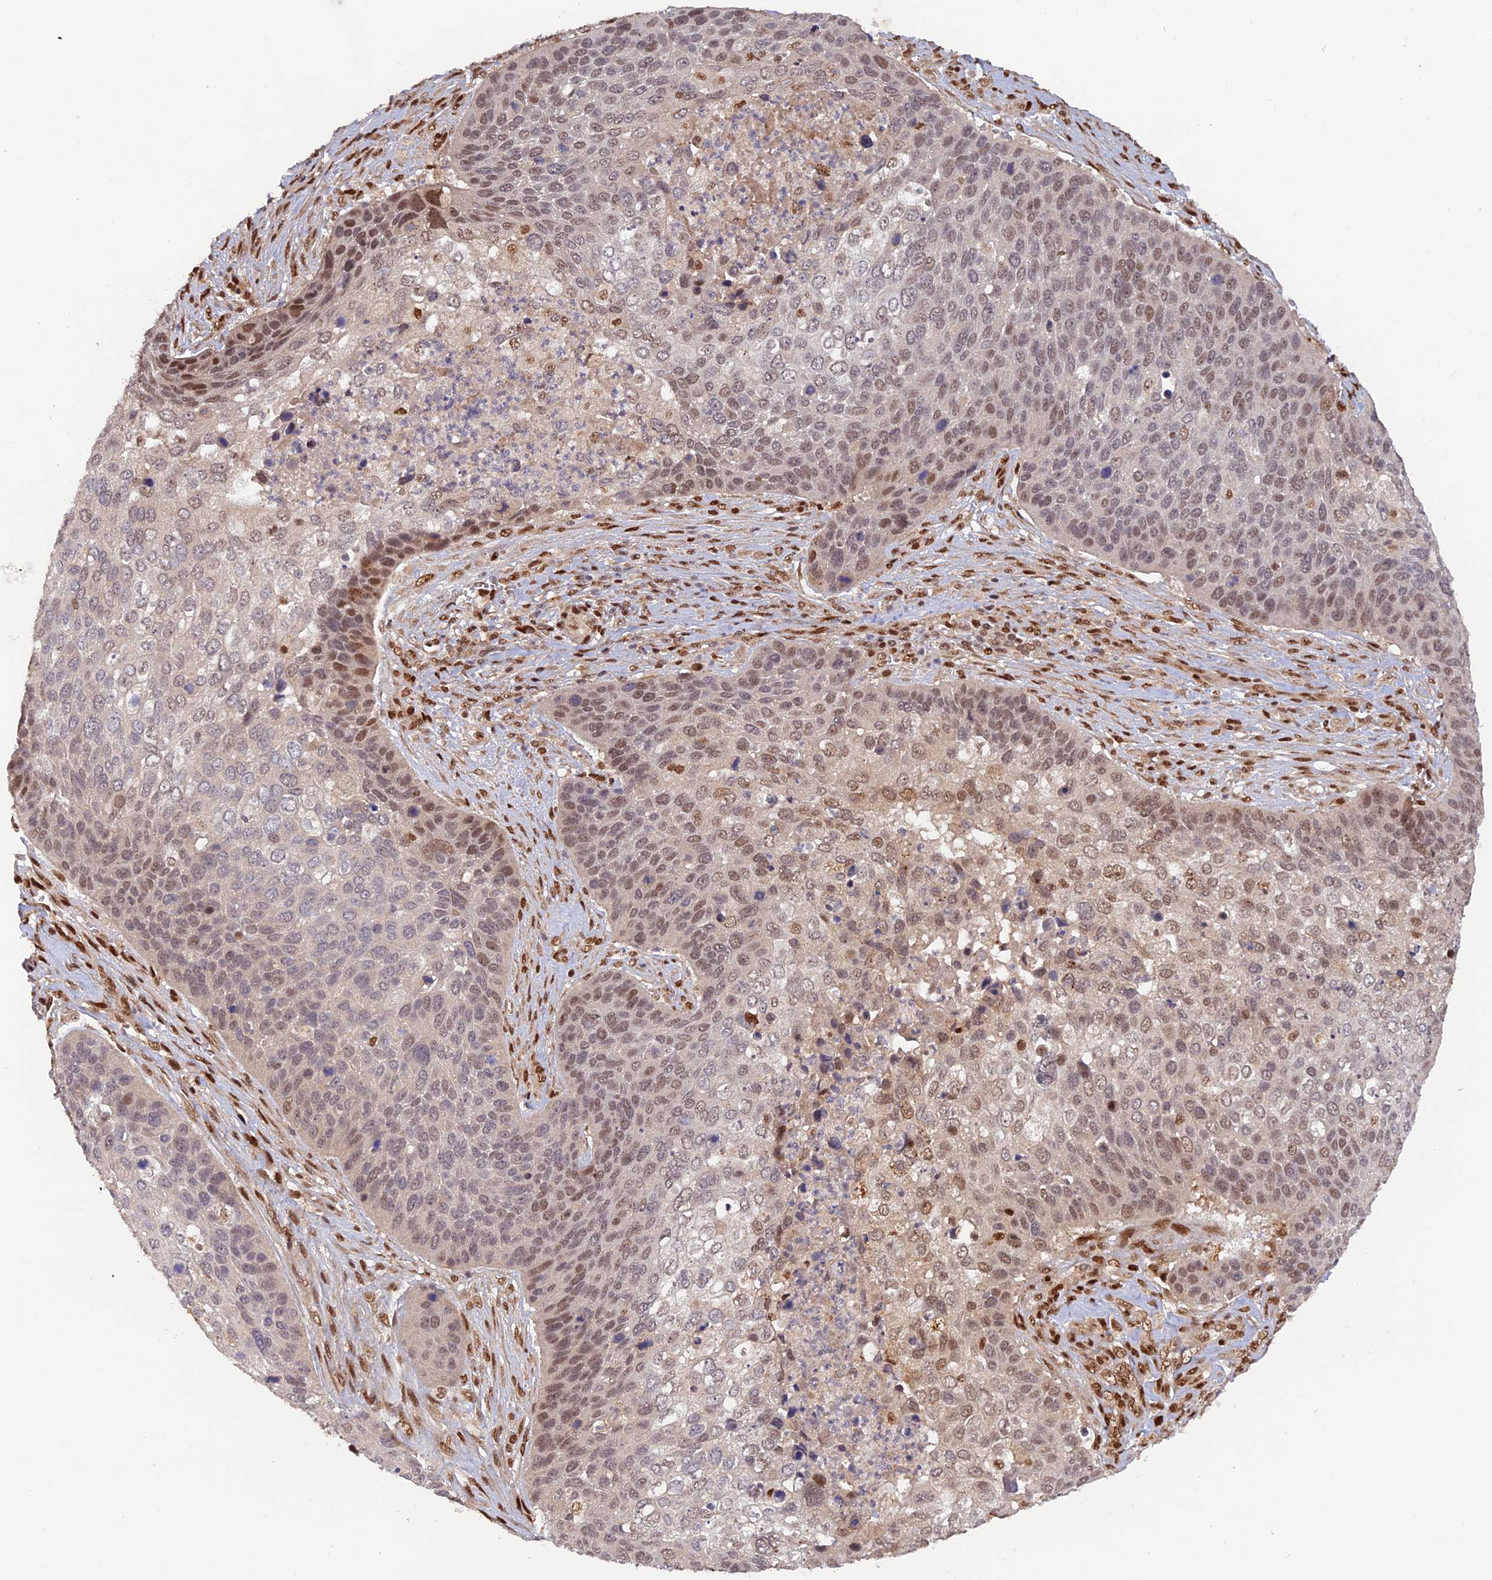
{"staining": {"intensity": "weak", "quantity": "<25%", "location": "nuclear"}, "tissue": "skin cancer", "cell_type": "Tumor cells", "image_type": "cancer", "snomed": [{"axis": "morphology", "description": "Basal cell carcinoma"}, {"axis": "topography", "description": "Skin"}], "caption": "Histopathology image shows no significant protein staining in tumor cells of skin basal cell carcinoma.", "gene": "ZNF565", "patient": {"sex": "female", "age": 74}}